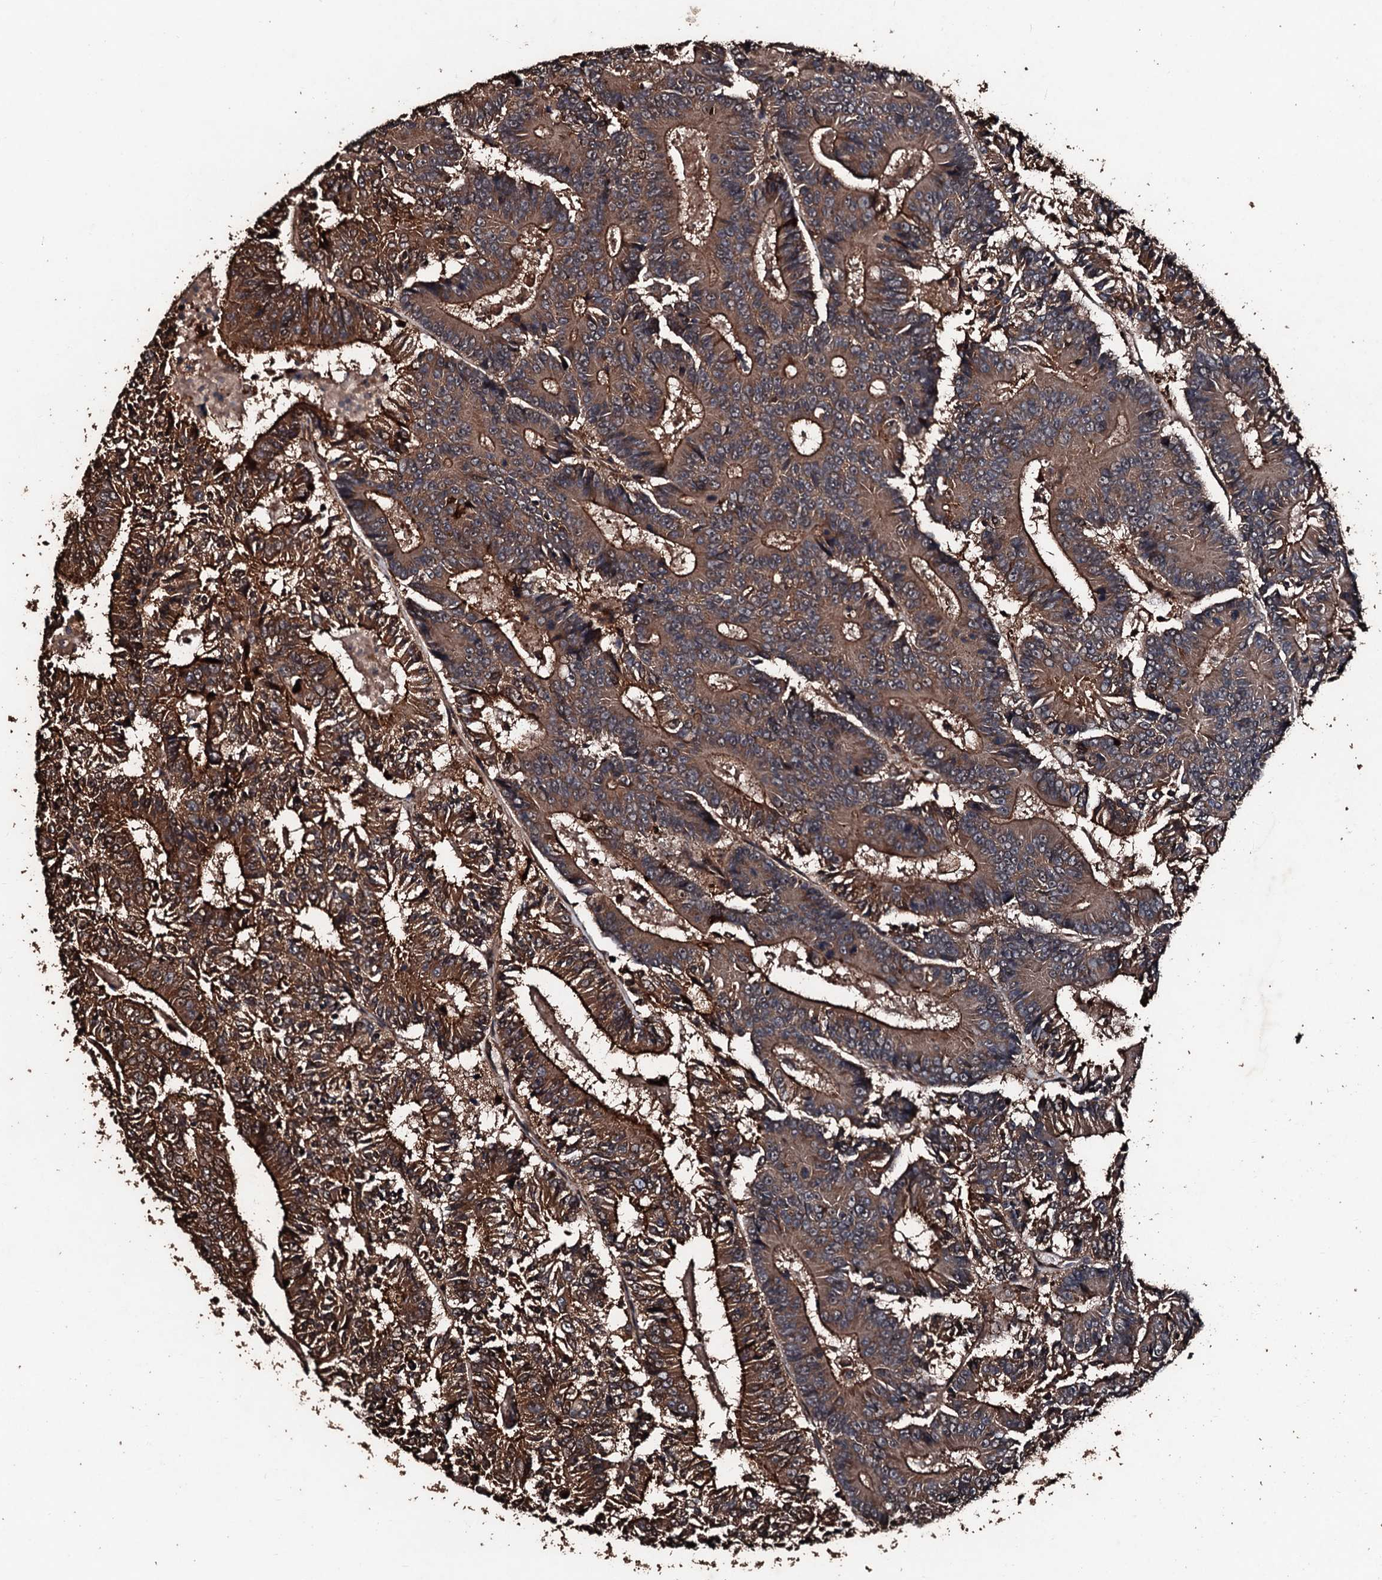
{"staining": {"intensity": "strong", "quantity": ">75%", "location": "cytoplasmic/membranous"}, "tissue": "colorectal cancer", "cell_type": "Tumor cells", "image_type": "cancer", "snomed": [{"axis": "morphology", "description": "Adenocarcinoma, NOS"}, {"axis": "topography", "description": "Colon"}], "caption": "Brown immunohistochemical staining in colorectal cancer (adenocarcinoma) shows strong cytoplasmic/membranous positivity in approximately >75% of tumor cells.", "gene": "KIF18A", "patient": {"sex": "male", "age": 83}}